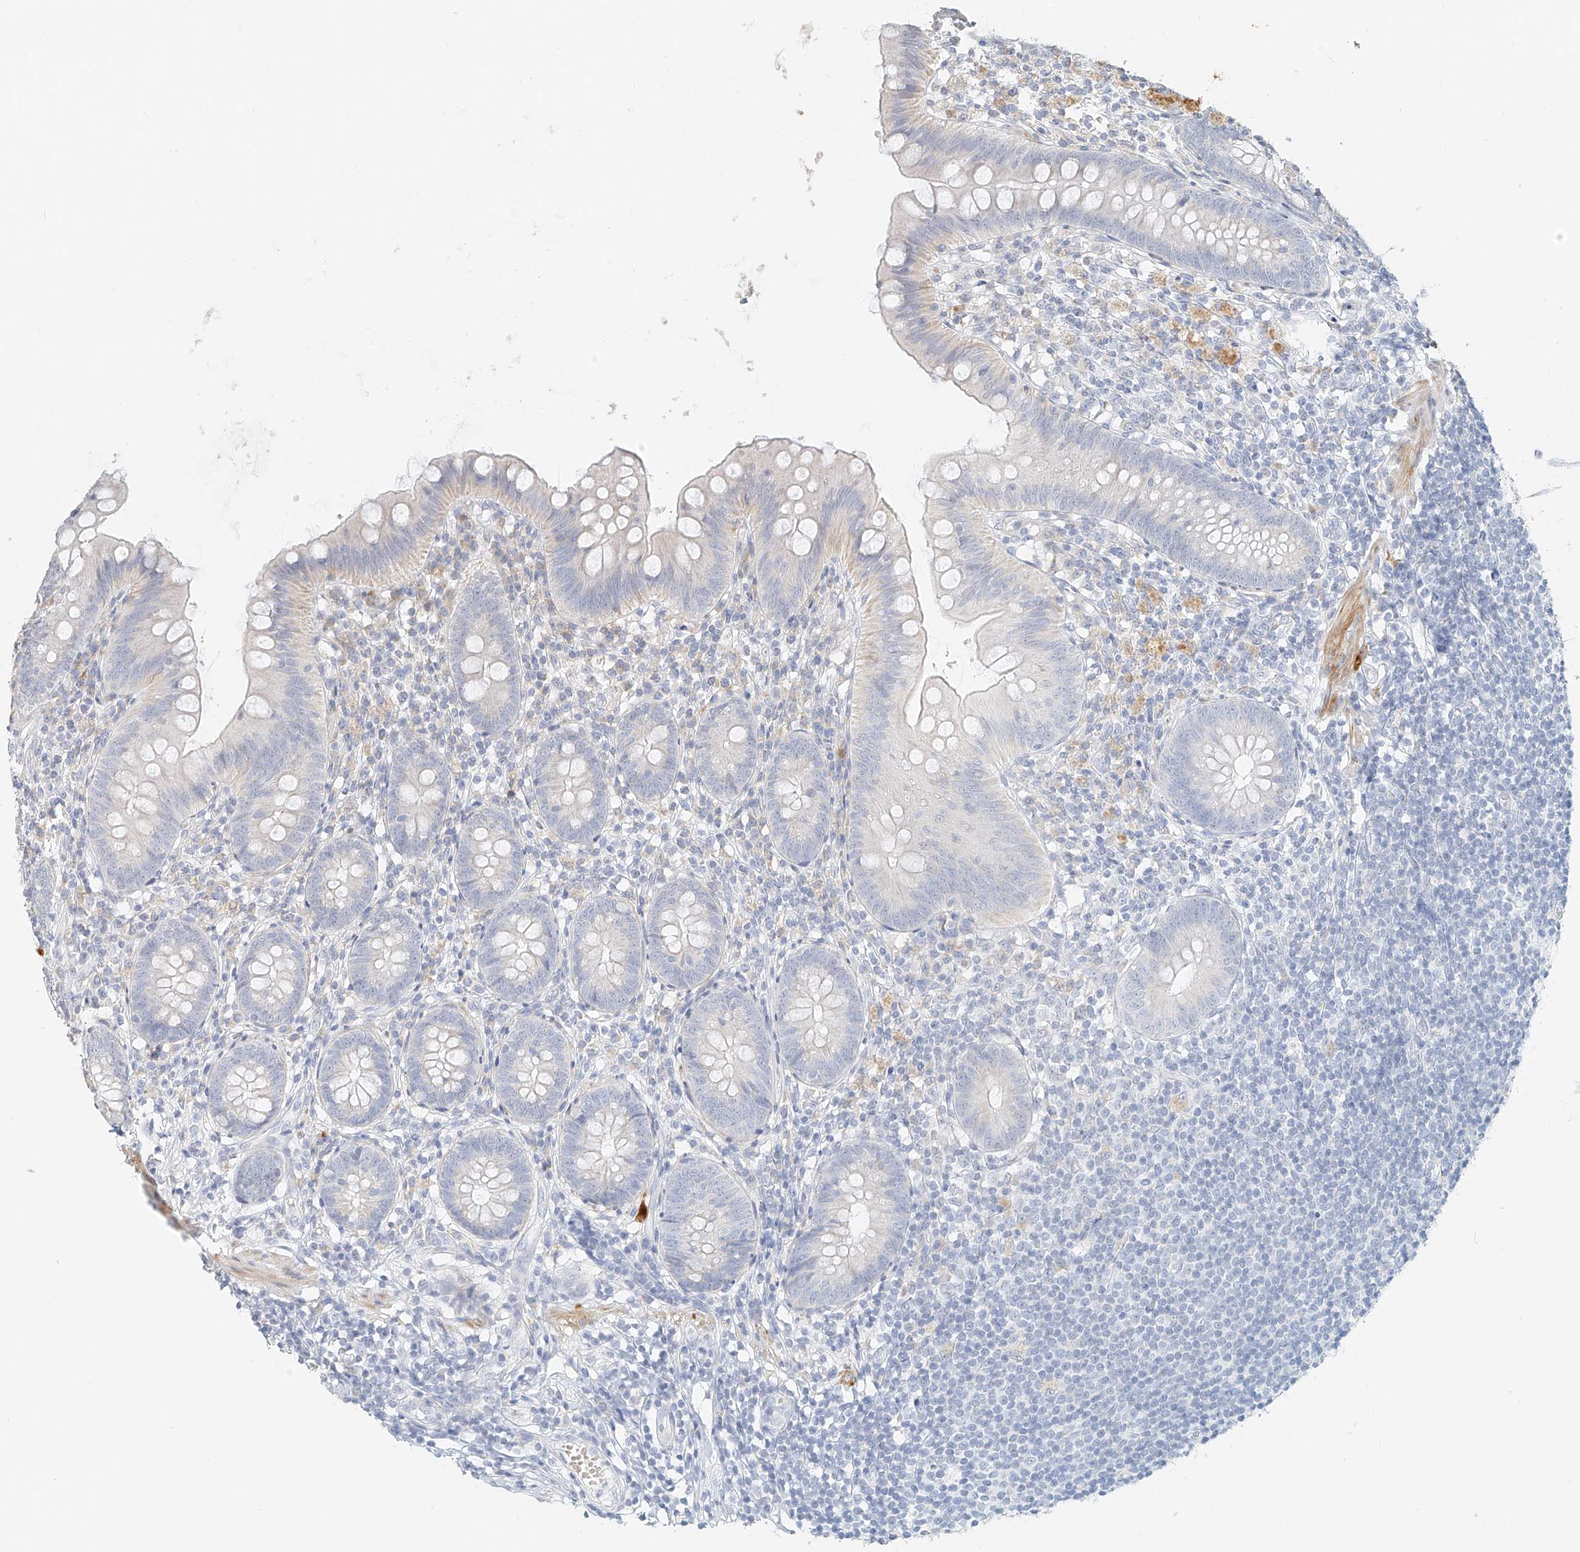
{"staining": {"intensity": "negative", "quantity": "none", "location": "none"}, "tissue": "appendix", "cell_type": "Glandular cells", "image_type": "normal", "snomed": [{"axis": "morphology", "description": "Normal tissue, NOS"}, {"axis": "topography", "description": "Appendix"}], "caption": "This is an immunohistochemistry (IHC) photomicrograph of normal human appendix. There is no expression in glandular cells.", "gene": "CXorf58", "patient": {"sex": "female", "age": 62}}